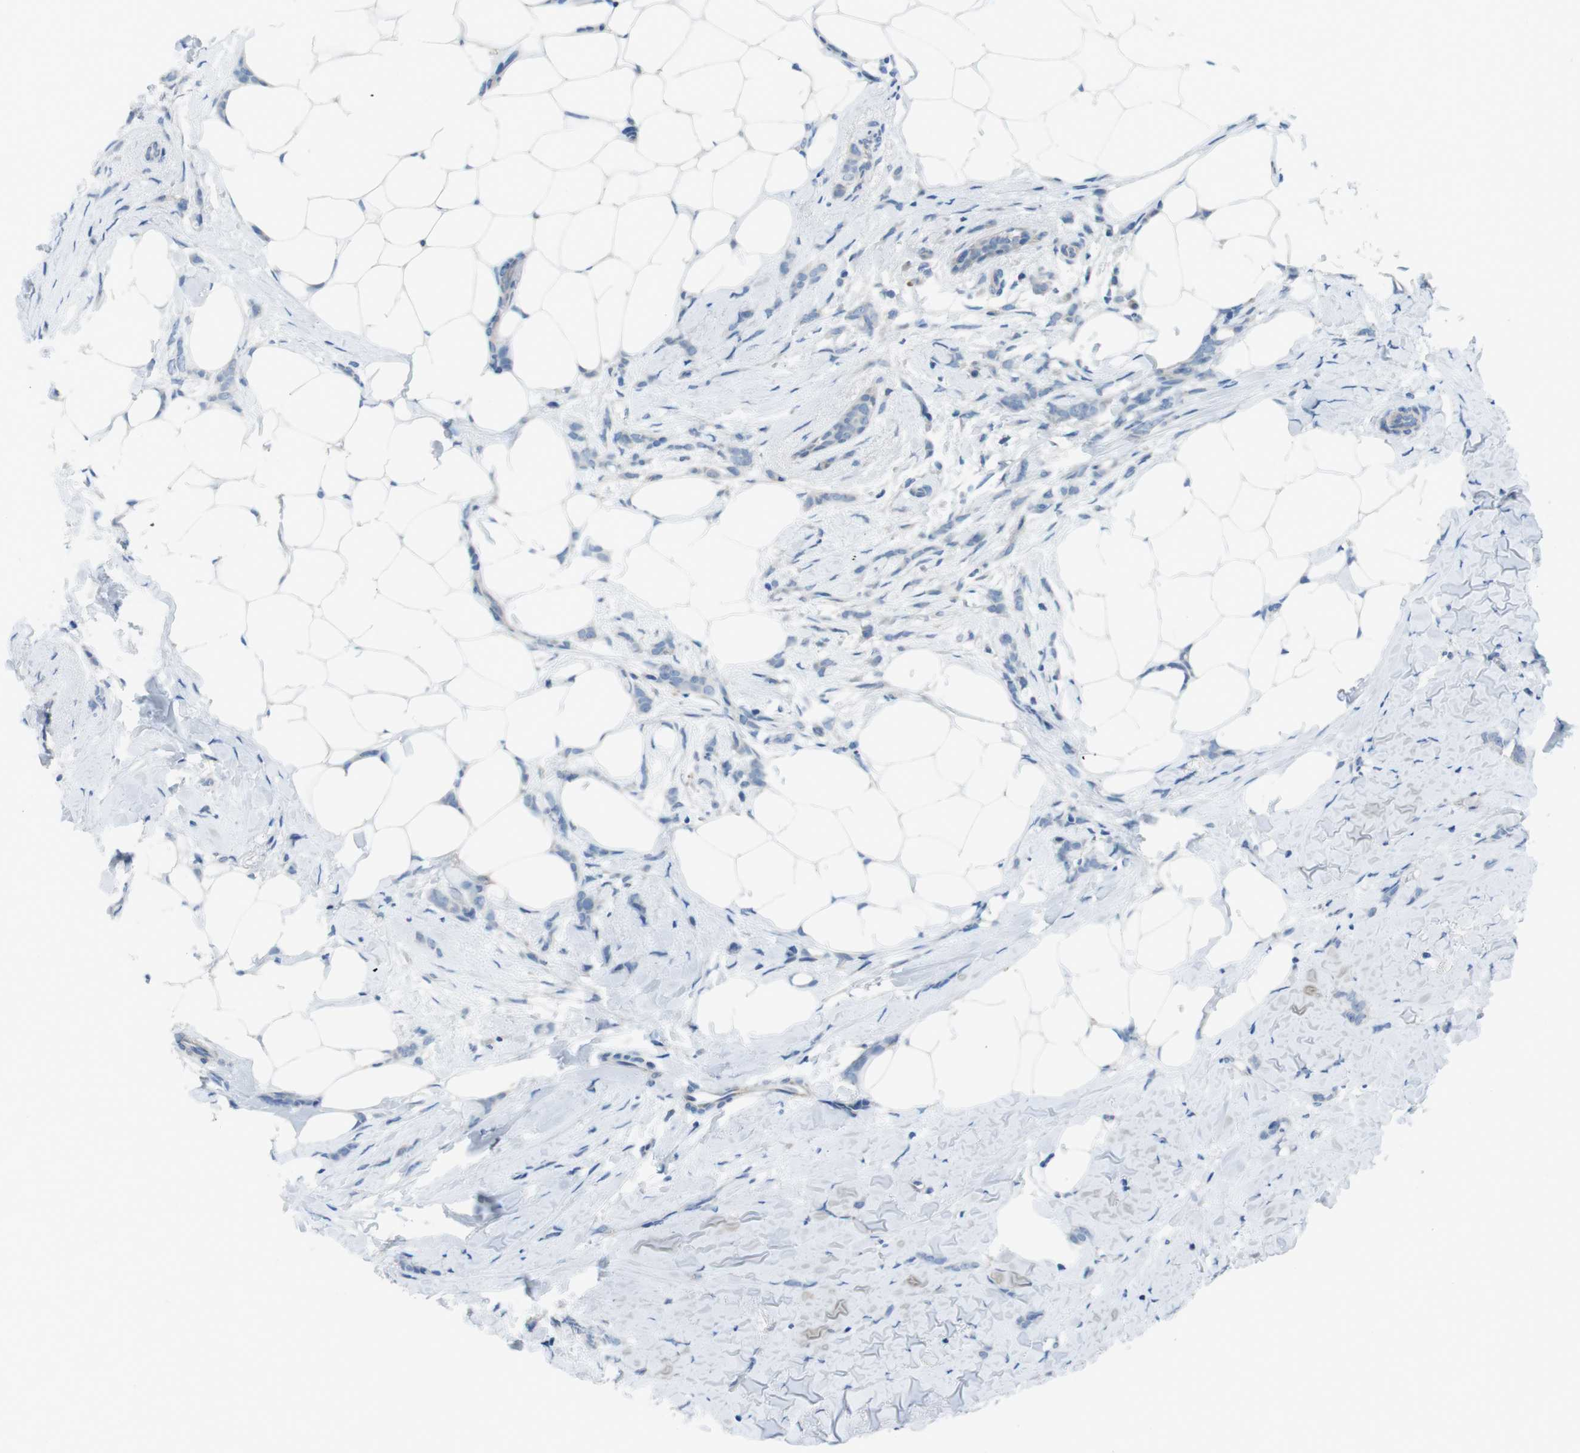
{"staining": {"intensity": "negative", "quantity": "none", "location": "none"}, "tissue": "breast cancer", "cell_type": "Tumor cells", "image_type": "cancer", "snomed": [{"axis": "morphology", "description": "Lobular carcinoma, in situ"}, {"axis": "morphology", "description": "Lobular carcinoma"}, {"axis": "topography", "description": "Breast"}], "caption": "Breast cancer (lobular carcinoma in situ) was stained to show a protein in brown. There is no significant expression in tumor cells.", "gene": "CYP2C8", "patient": {"sex": "female", "age": 41}}